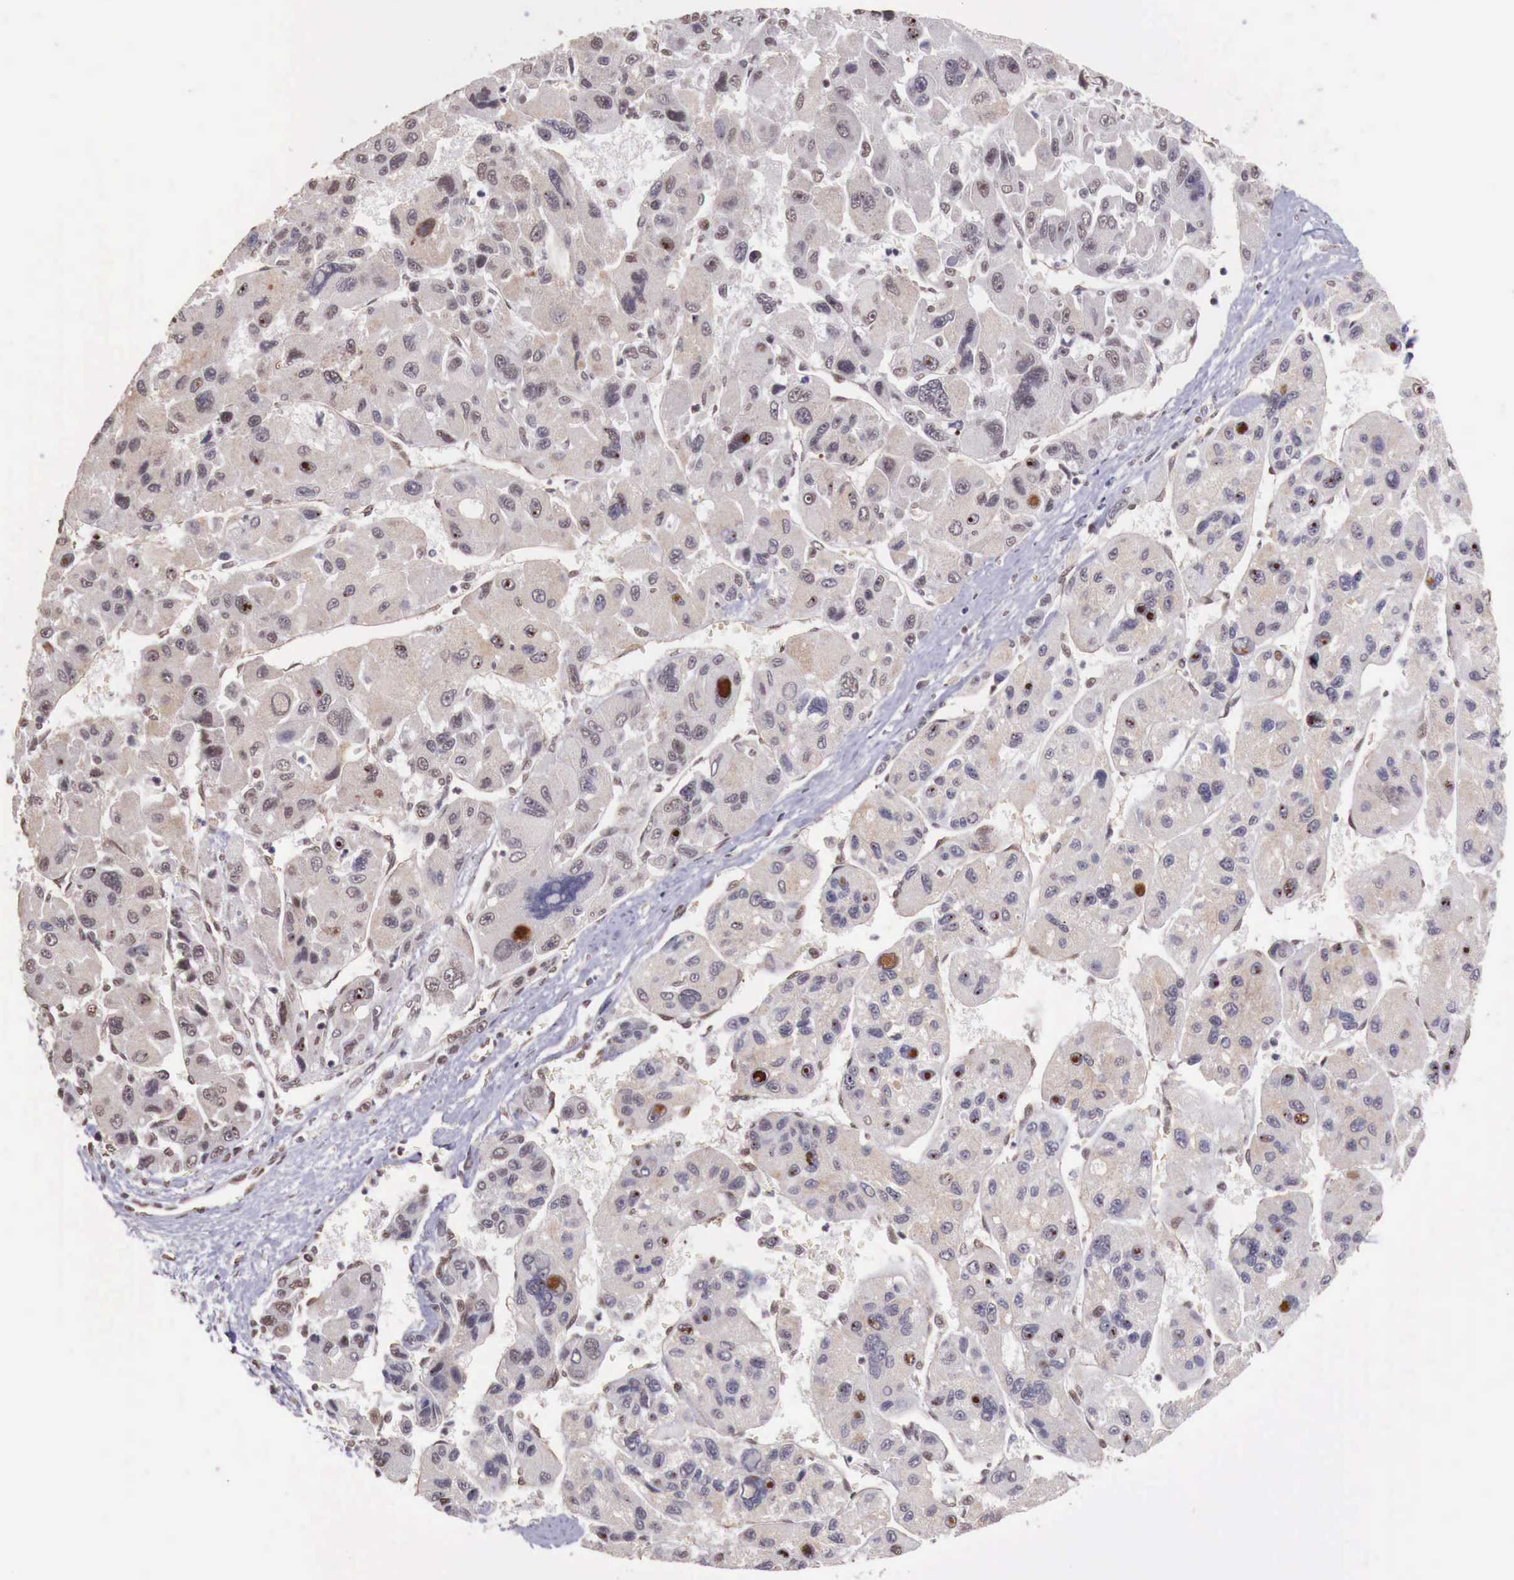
{"staining": {"intensity": "weak", "quantity": "<25%", "location": "cytoplasmic/membranous,nuclear"}, "tissue": "liver cancer", "cell_type": "Tumor cells", "image_type": "cancer", "snomed": [{"axis": "morphology", "description": "Carcinoma, Hepatocellular, NOS"}, {"axis": "topography", "description": "Liver"}], "caption": "A photomicrograph of human liver cancer is negative for staining in tumor cells.", "gene": "FOXP2", "patient": {"sex": "male", "age": 64}}